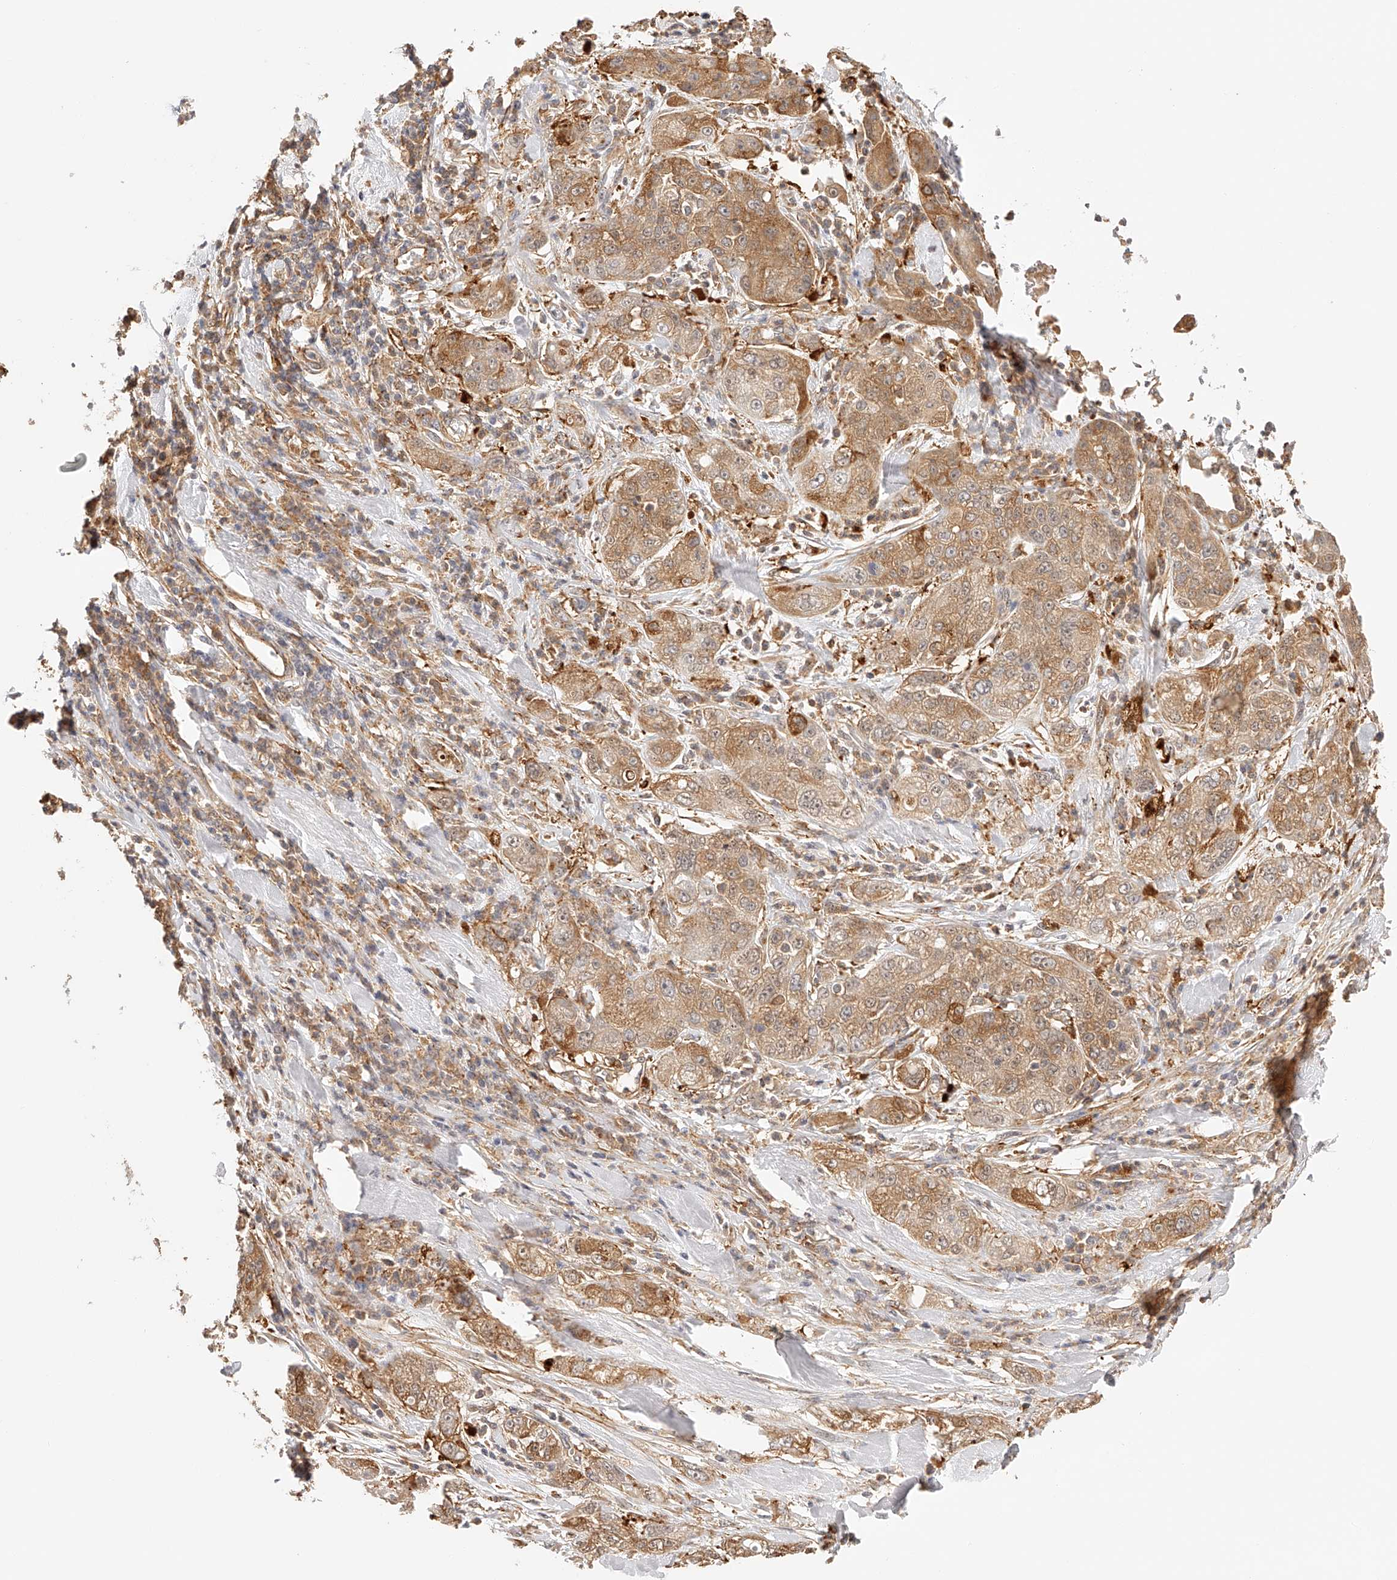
{"staining": {"intensity": "moderate", "quantity": ">75%", "location": "cytoplasmic/membranous"}, "tissue": "pancreatic cancer", "cell_type": "Tumor cells", "image_type": "cancer", "snomed": [{"axis": "morphology", "description": "Adenocarcinoma, NOS"}, {"axis": "topography", "description": "Pancreas"}], "caption": "A brown stain highlights moderate cytoplasmic/membranous staining of a protein in human adenocarcinoma (pancreatic) tumor cells. Using DAB (brown) and hematoxylin (blue) stains, captured at high magnification using brightfield microscopy.", "gene": "SYNC", "patient": {"sex": "female", "age": 78}}